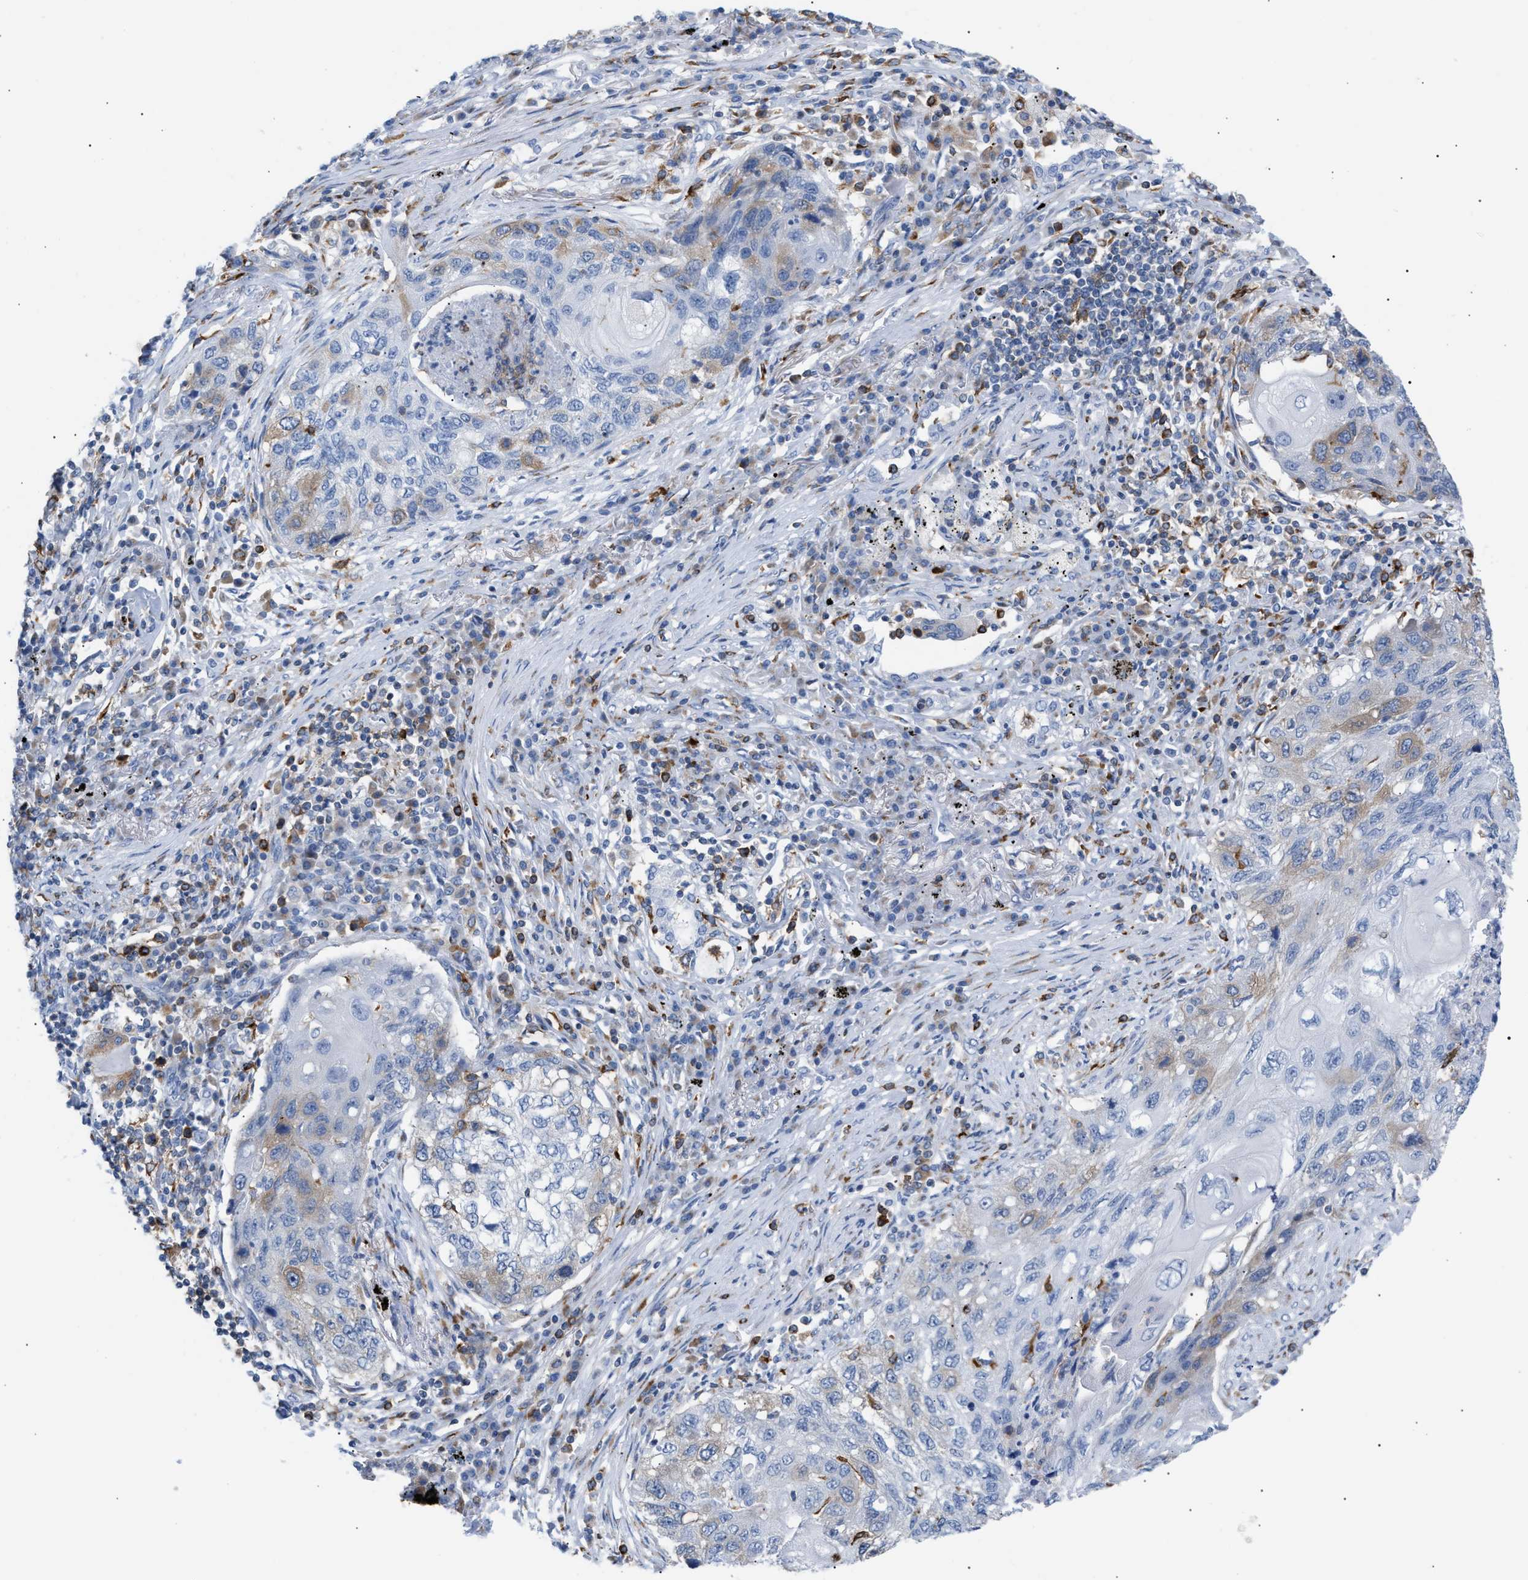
{"staining": {"intensity": "weak", "quantity": "<25%", "location": "cytoplasmic/membranous"}, "tissue": "lung cancer", "cell_type": "Tumor cells", "image_type": "cancer", "snomed": [{"axis": "morphology", "description": "Squamous cell carcinoma, NOS"}, {"axis": "topography", "description": "Lung"}], "caption": "High magnification brightfield microscopy of squamous cell carcinoma (lung) stained with DAB (brown) and counterstained with hematoxylin (blue): tumor cells show no significant expression.", "gene": "TACC3", "patient": {"sex": "female", "age": 63}}